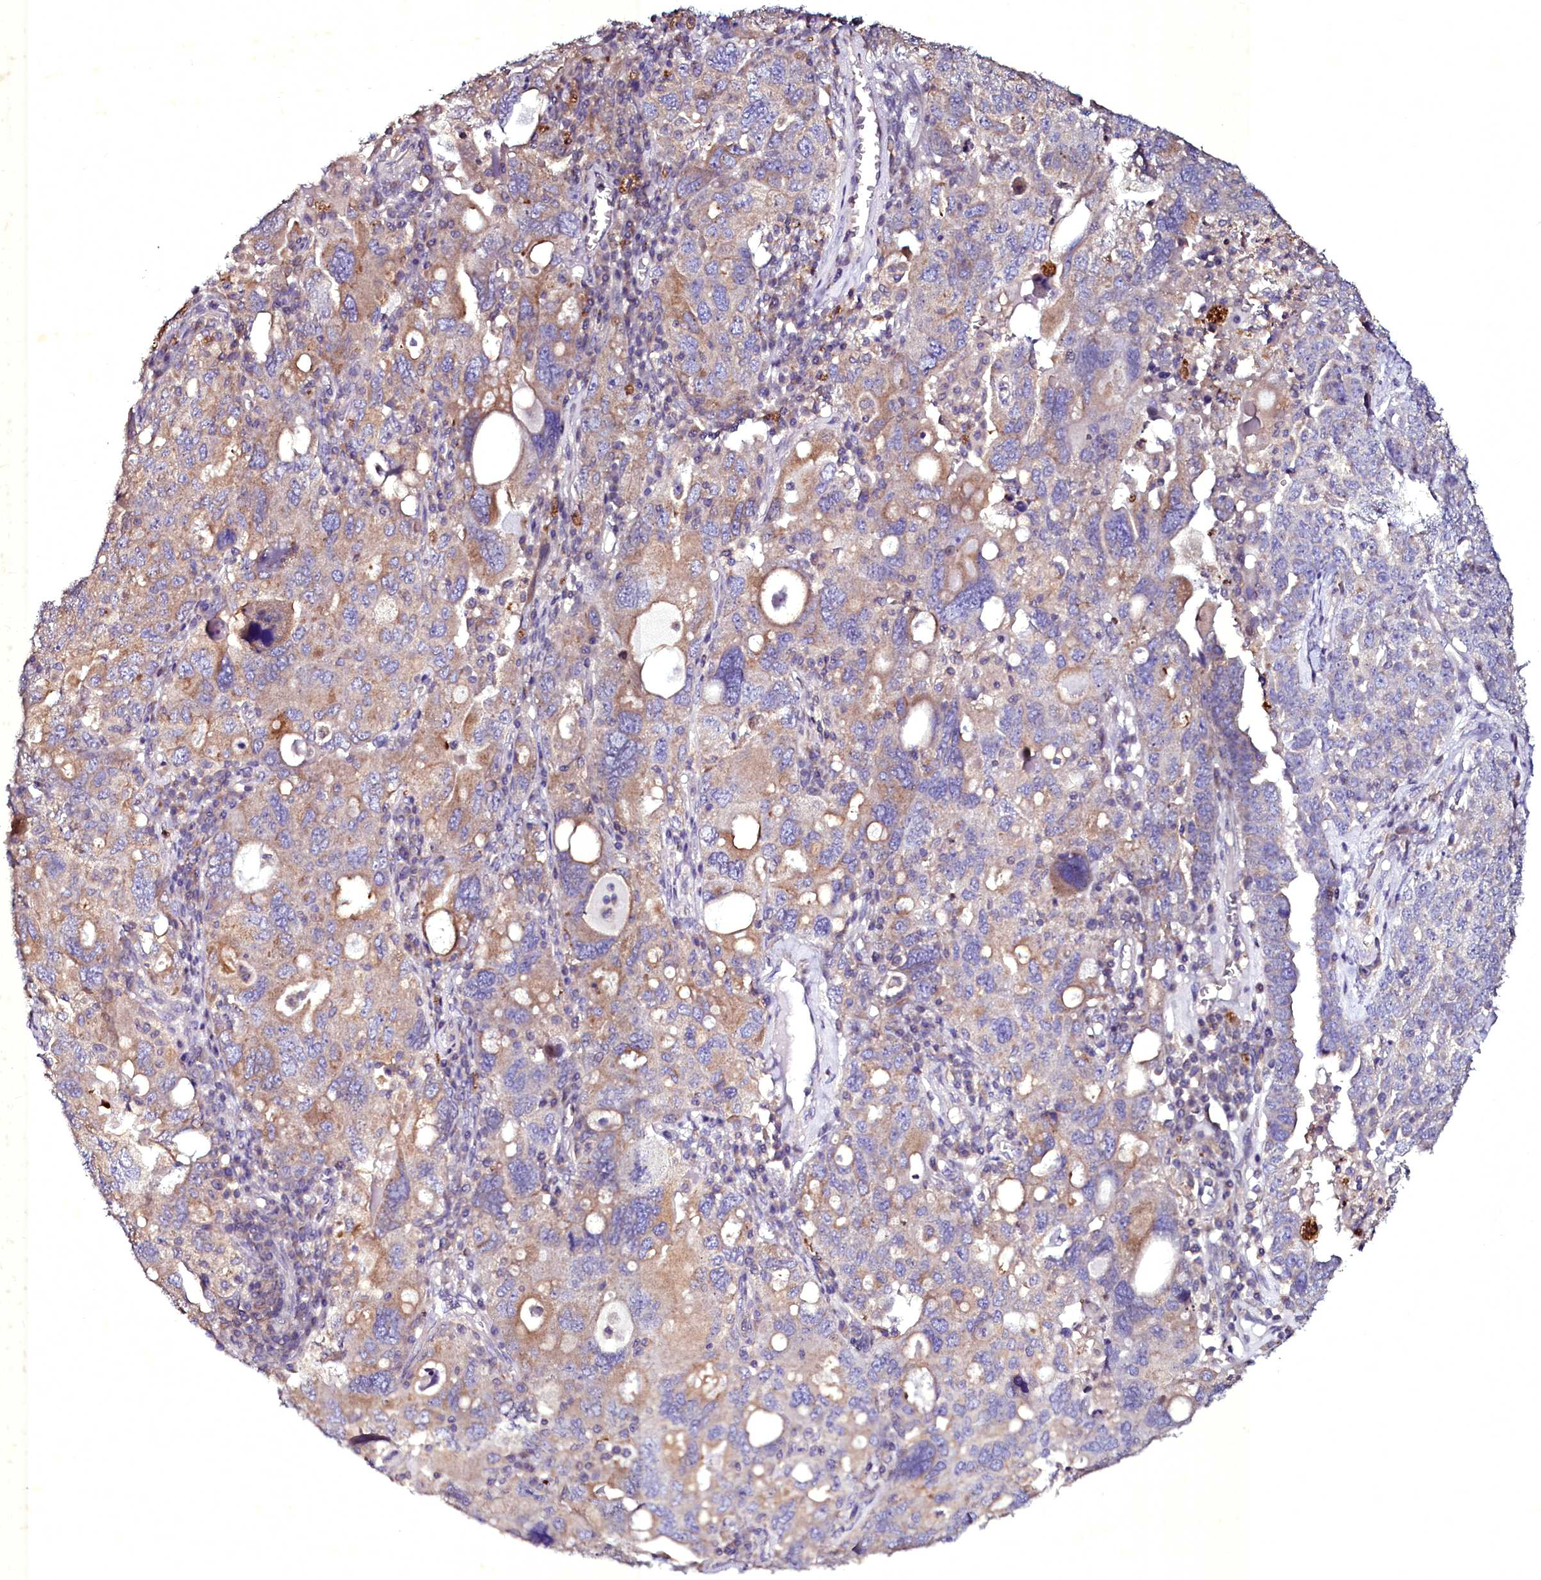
{"staining": {"intensity": "weak", "quantity": "25%-75%", "location": "cytoplasmic/membranous"}, "tissue": "ovarian cancer", "cell_type": "Tumor cells", "image_type": "cancer", "snomed": [{"axis": "morphology", "description": "Carcinoma, endometroid"}, {"axis": "topography", "description": "Ovary"}], "caption": "Immunohistochemistry (IHC) (DAB (3,3'-diaminobenzidine)) staining of ovarian cancer (endometroid carcinoma) shows weak cytoplasmic/membranous protein expression in approximately 25%-75% of tumor cells. The staining was performed using DAB, with brown indicating positive protein expression. Nuclei are stained blue with hematoxylin.", "gene": "SELENOT", "patient": {"sex": "female", "age": 62}}